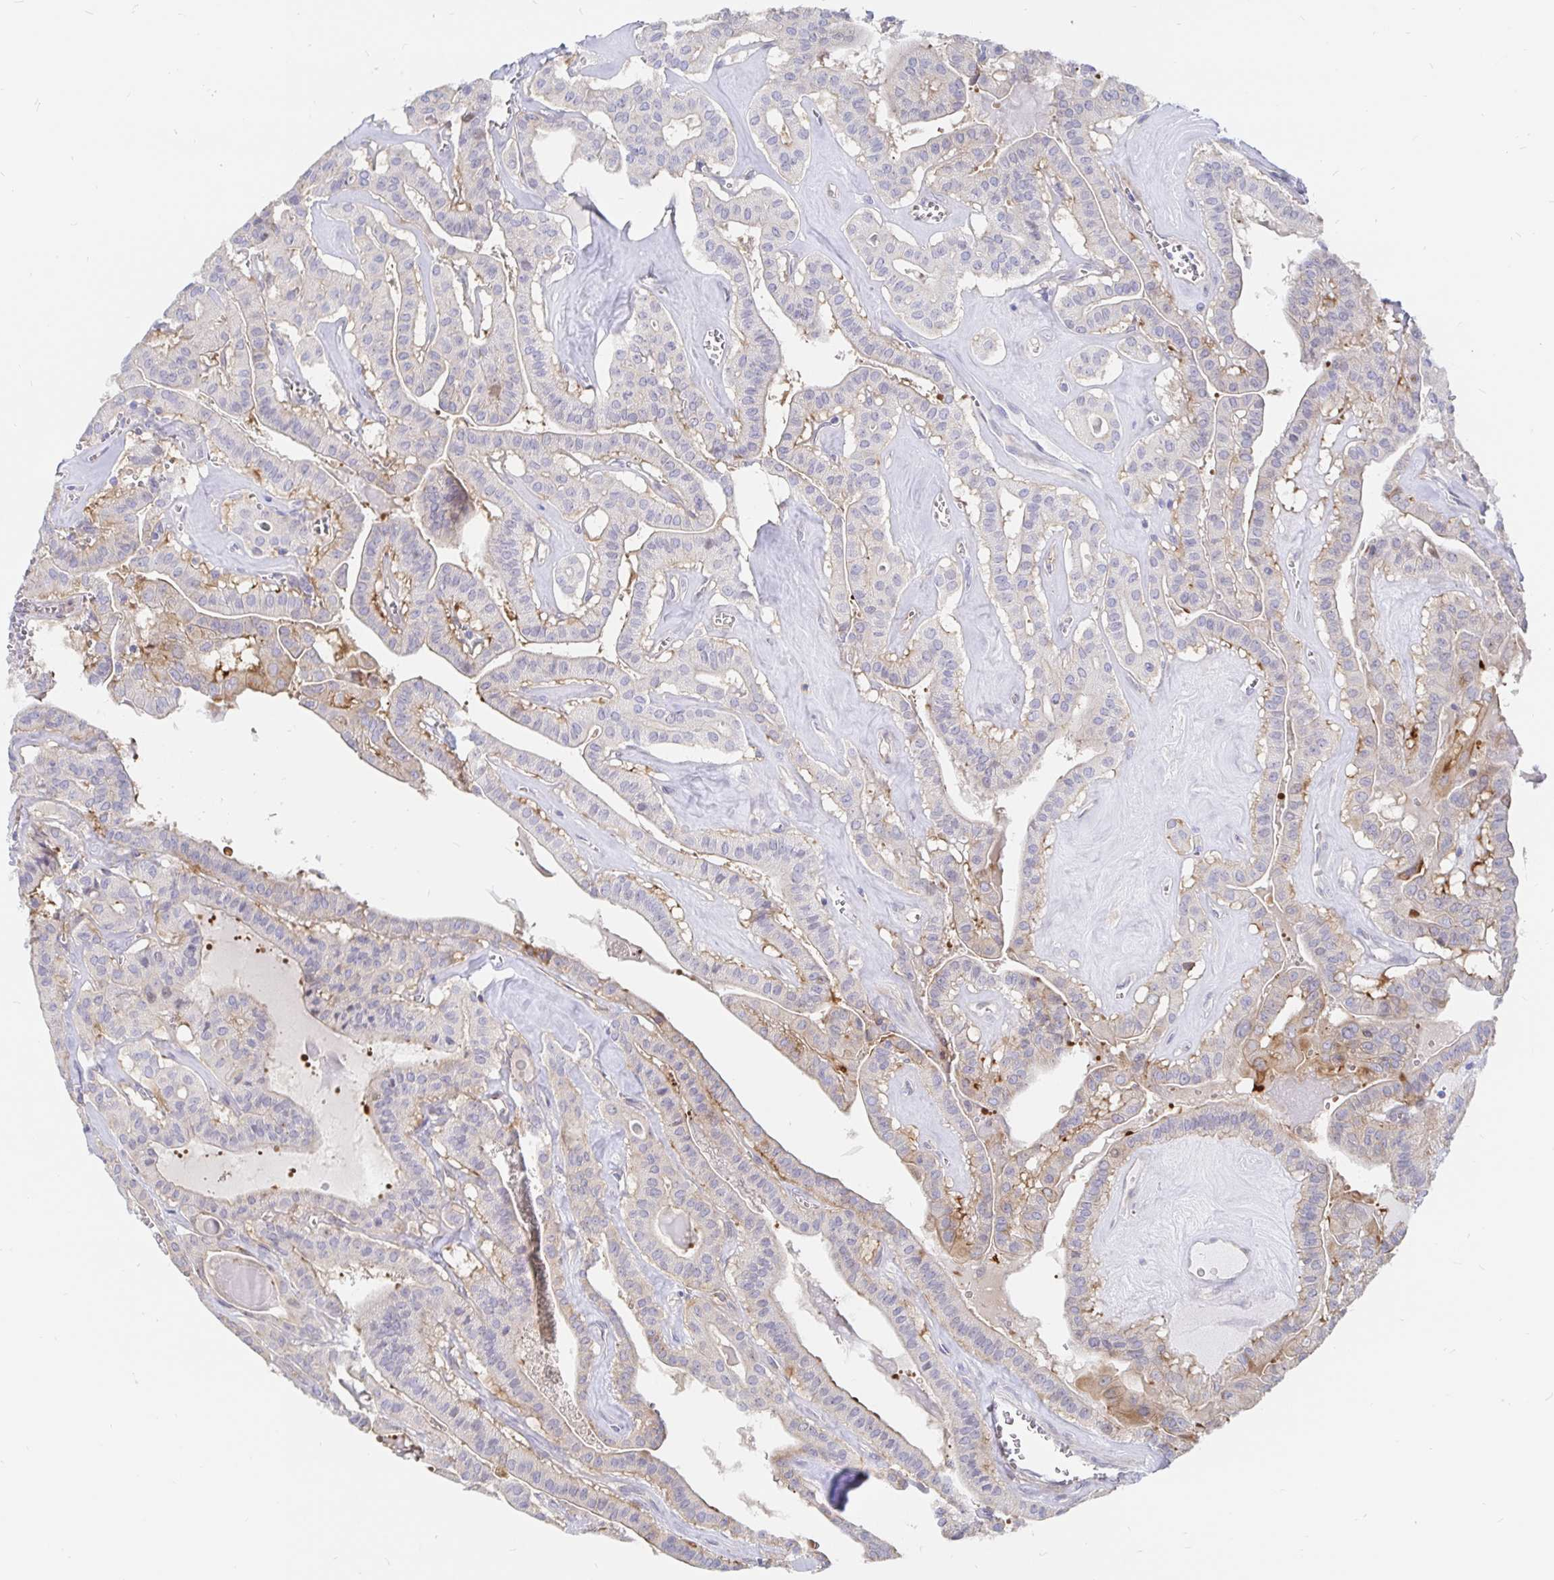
{"staining": {"intensity": "weak", "quantity": "<25%", "location": "cytoplasmic/membranous"}, "tissue": "thyroid cancer", "cell_type": "Tumor cells", "image_type": "cancer", "snomed": [{"axis": "morphology", "description": "Papillary adenocarcinoma, NOS"}, {"axis": "topography", "description": "Thyroid gland"}], "caption": "The immunohistochemistry image has no significant staining in tumor cells of thyroid cancer (papillary adenocarcinoma) tissue. The staining was performed using DAB (3,3'-diaminobenzidine) to visualize the protein expression in brown, while the nuclei were stained in blue with hematoxylin (Magnification: 20x).", "gene": "KCTD19", "patient": {"sex": "male", "age": 52}}